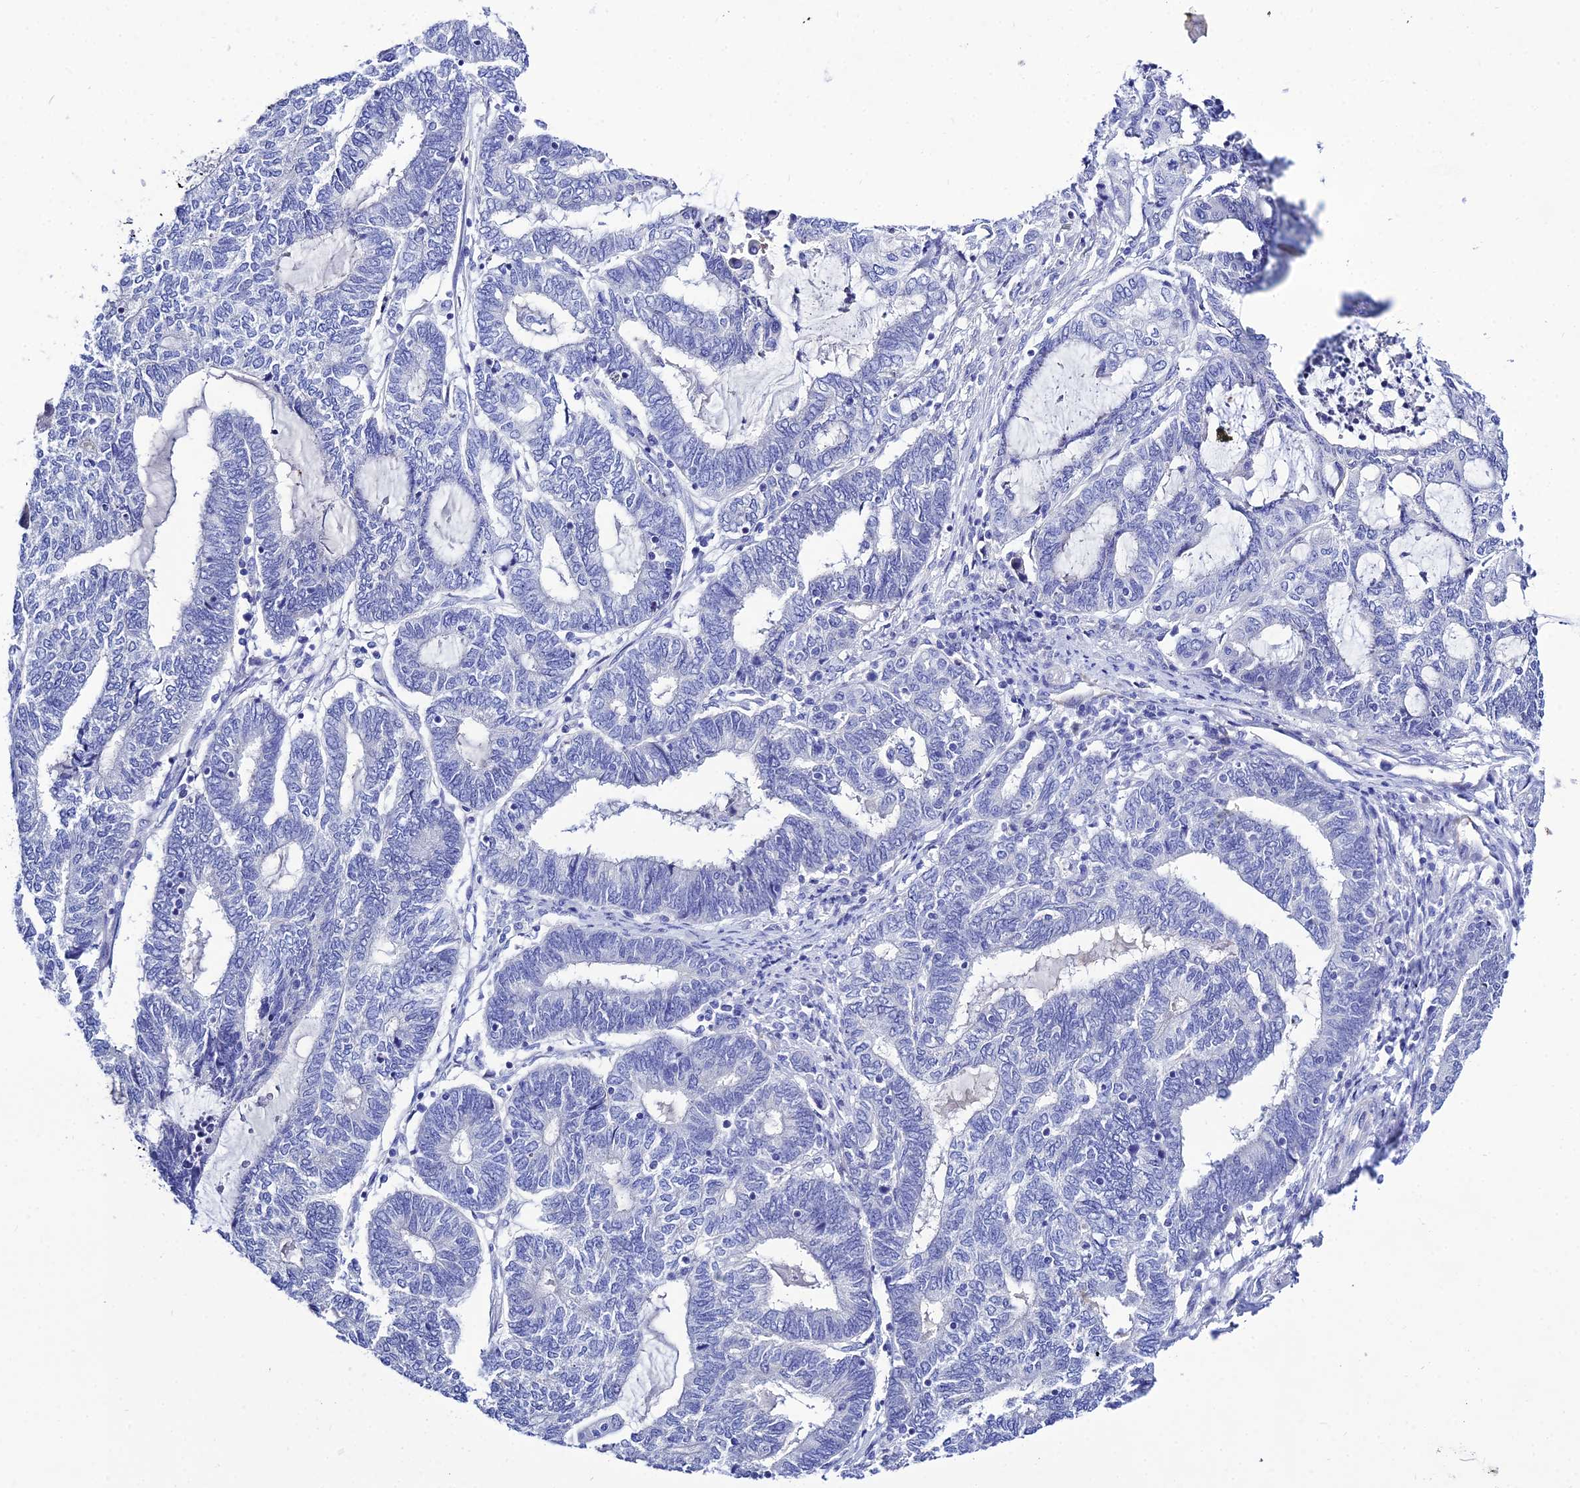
{"staining": {"intensity": "negative", "quantity": "none", "location": "none"}, "tissue": "endometrial cancer", "cell_type": "Tumor cells", "image_type": "cancer", "snomed": [{"axis": "morphology", "description": "Adenocarcinoma, NOS"}, {"axis": "topography", "description": "Uterus"}, {"axis": "topography", "description": "Endometrium"}], "caption": "There is no significant positivity in tumor cells of endometrial adenocarcinoma.", "gene": "DEFB107A", "patient": {"sex": "female", "age": 70}}